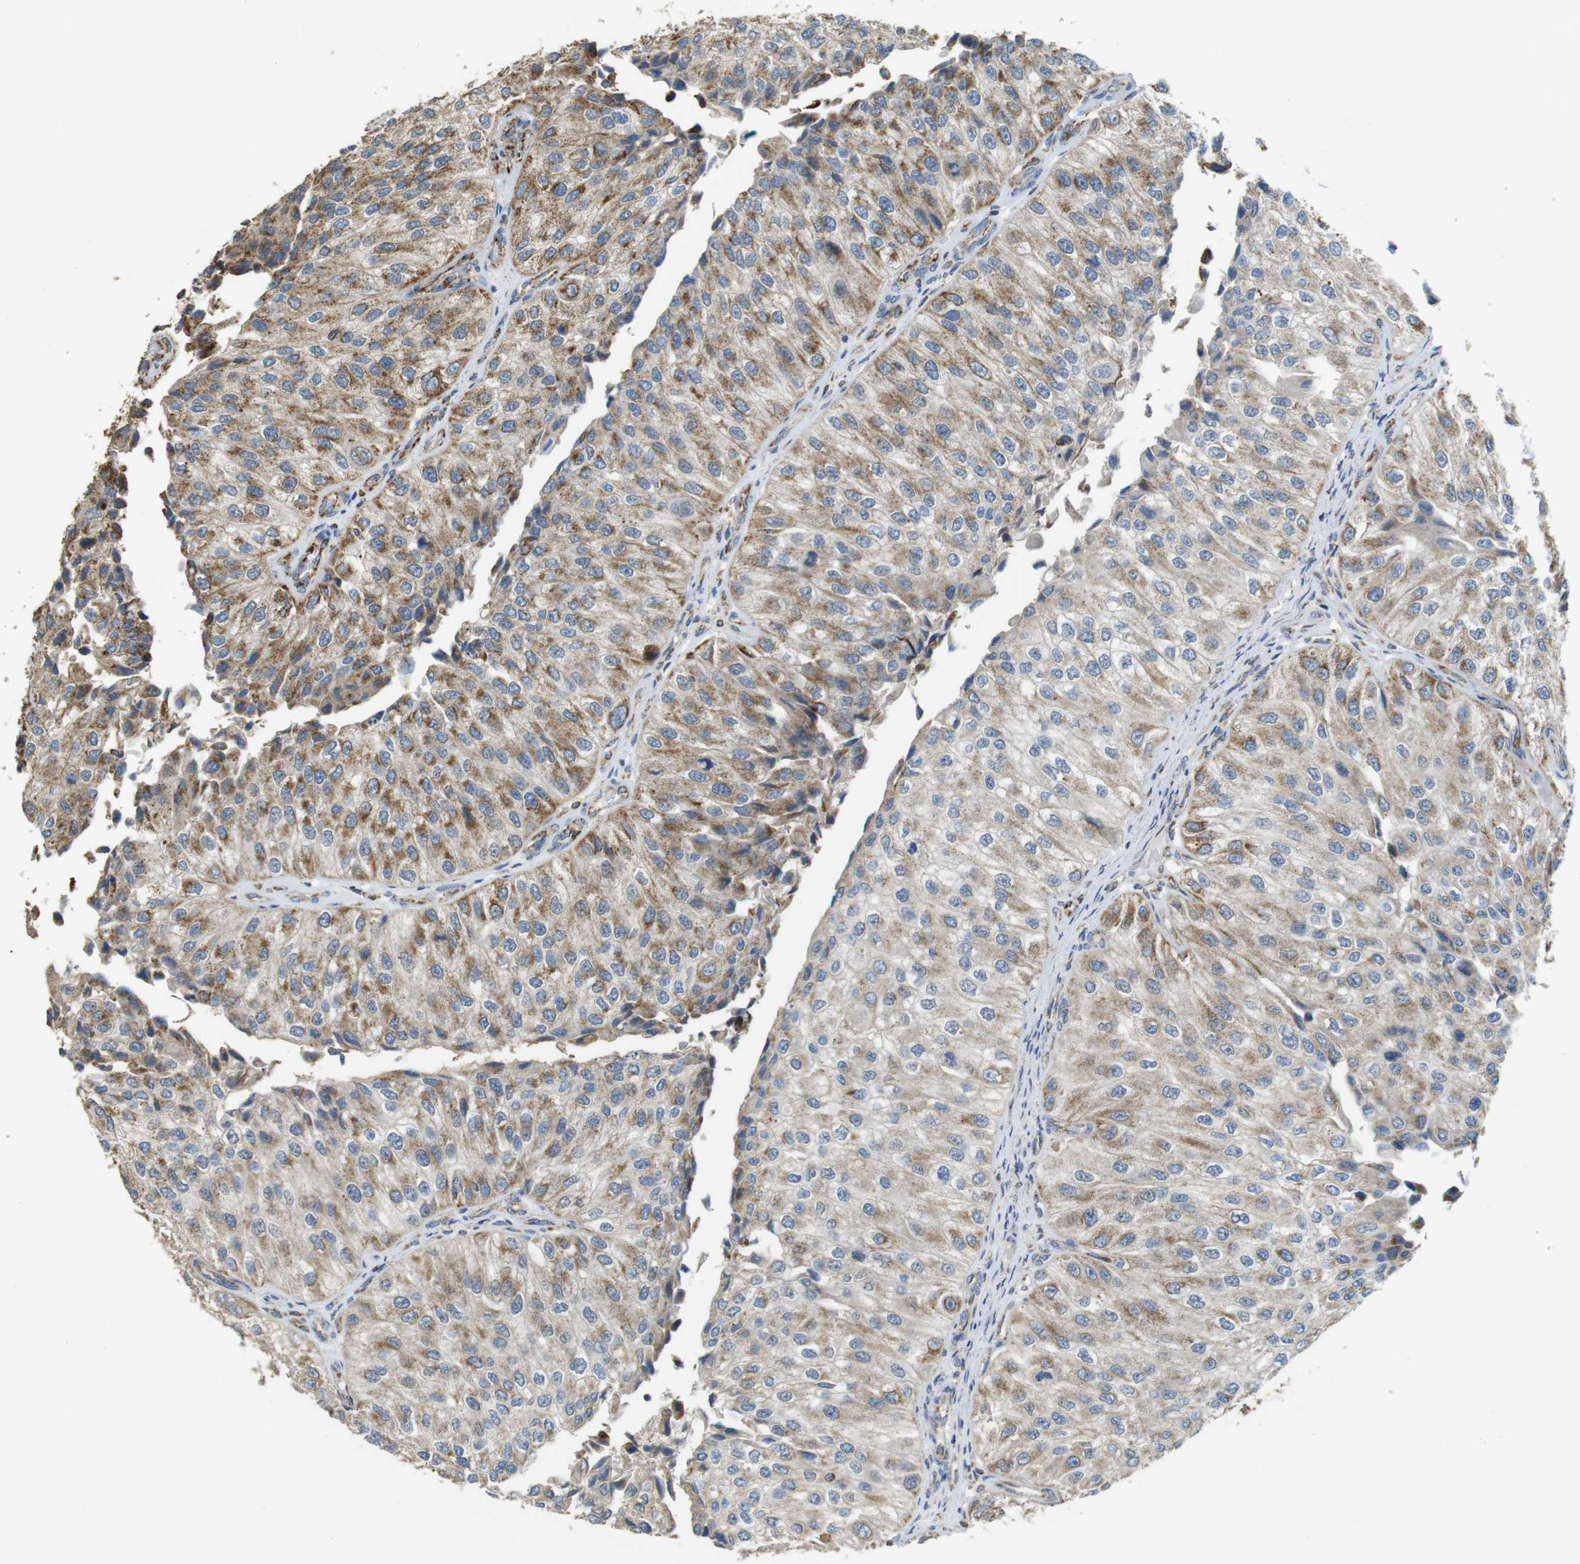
{"staining": {"intensity": "moderate", "quantity": ">75%", "location": "cytoplasmic/membranous"}, "tissue": "urothelial cancer", "cell_type": "Tumor cells", "image_type": "cancer", "snomed": [{"axis": "morphology", "description": "Urothelial carcinoma, High grade"}, {"axis": "topography", "description": "Kidney"}, {"axis": "topography", "description": "Urinary bladder"}], "caption": "A medium amount of moderate cytoplasmic/membranous expression is seen in approximately >75% of tumor cells in urothelial cancer tissue.", "gene": "CALHM2", "patient": {"sex": "male", "age": 77}}